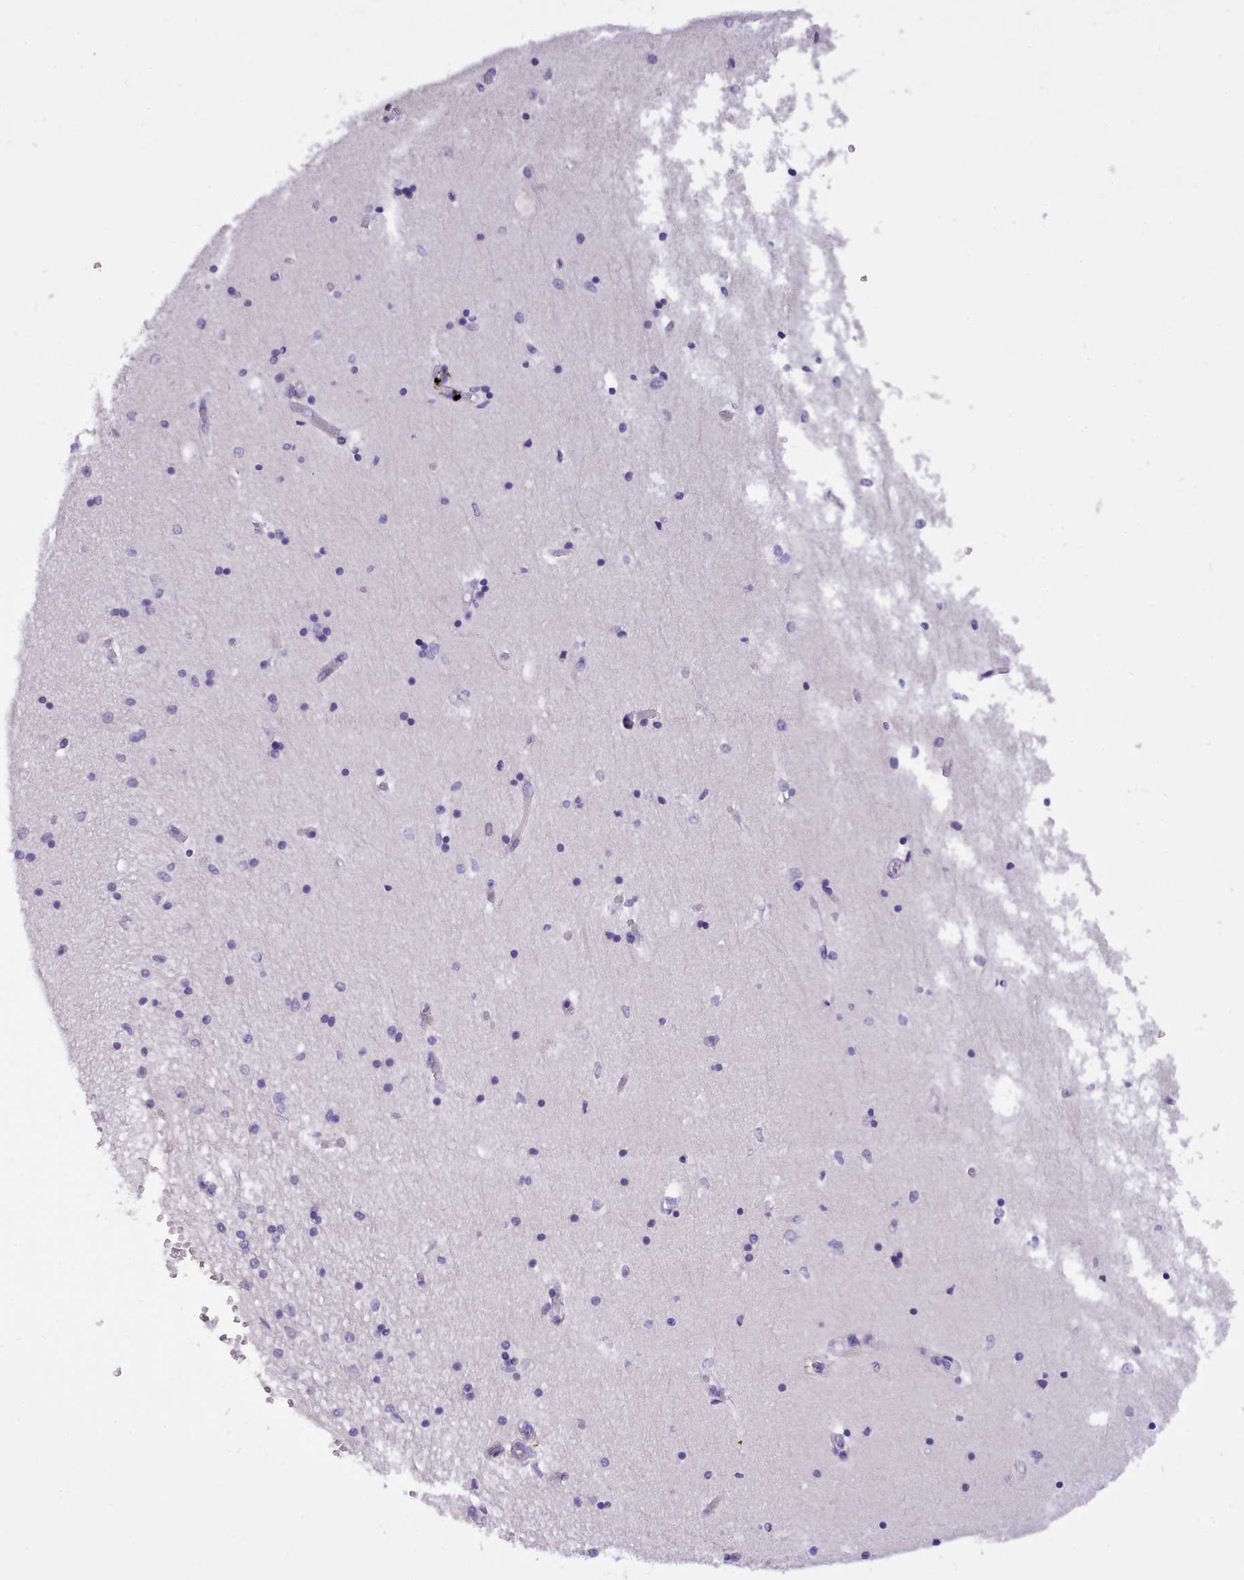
{"staining": {"intensity": "negative", "quantity": "none", "location": "none"}, "tissue": "hippocampus", "cell_type": "Glial cells", "image_type": "normal", "snomed": [{"axis": "morphology", "description": "Normal tissue, NOS"}, {"axis": "topography", "description": "Hippocampus"}], "caption": "DAB (3,3'-diaminobenzidine) immunohistochemical staining of benign hippocampus shows no significant staining in glial cells. (Brightfield microscopy of DAB immunohistochemistry (IHC) at high magnification).", "gene": "CYP2A13", "patient": {"sex": "male", "age": 45}}